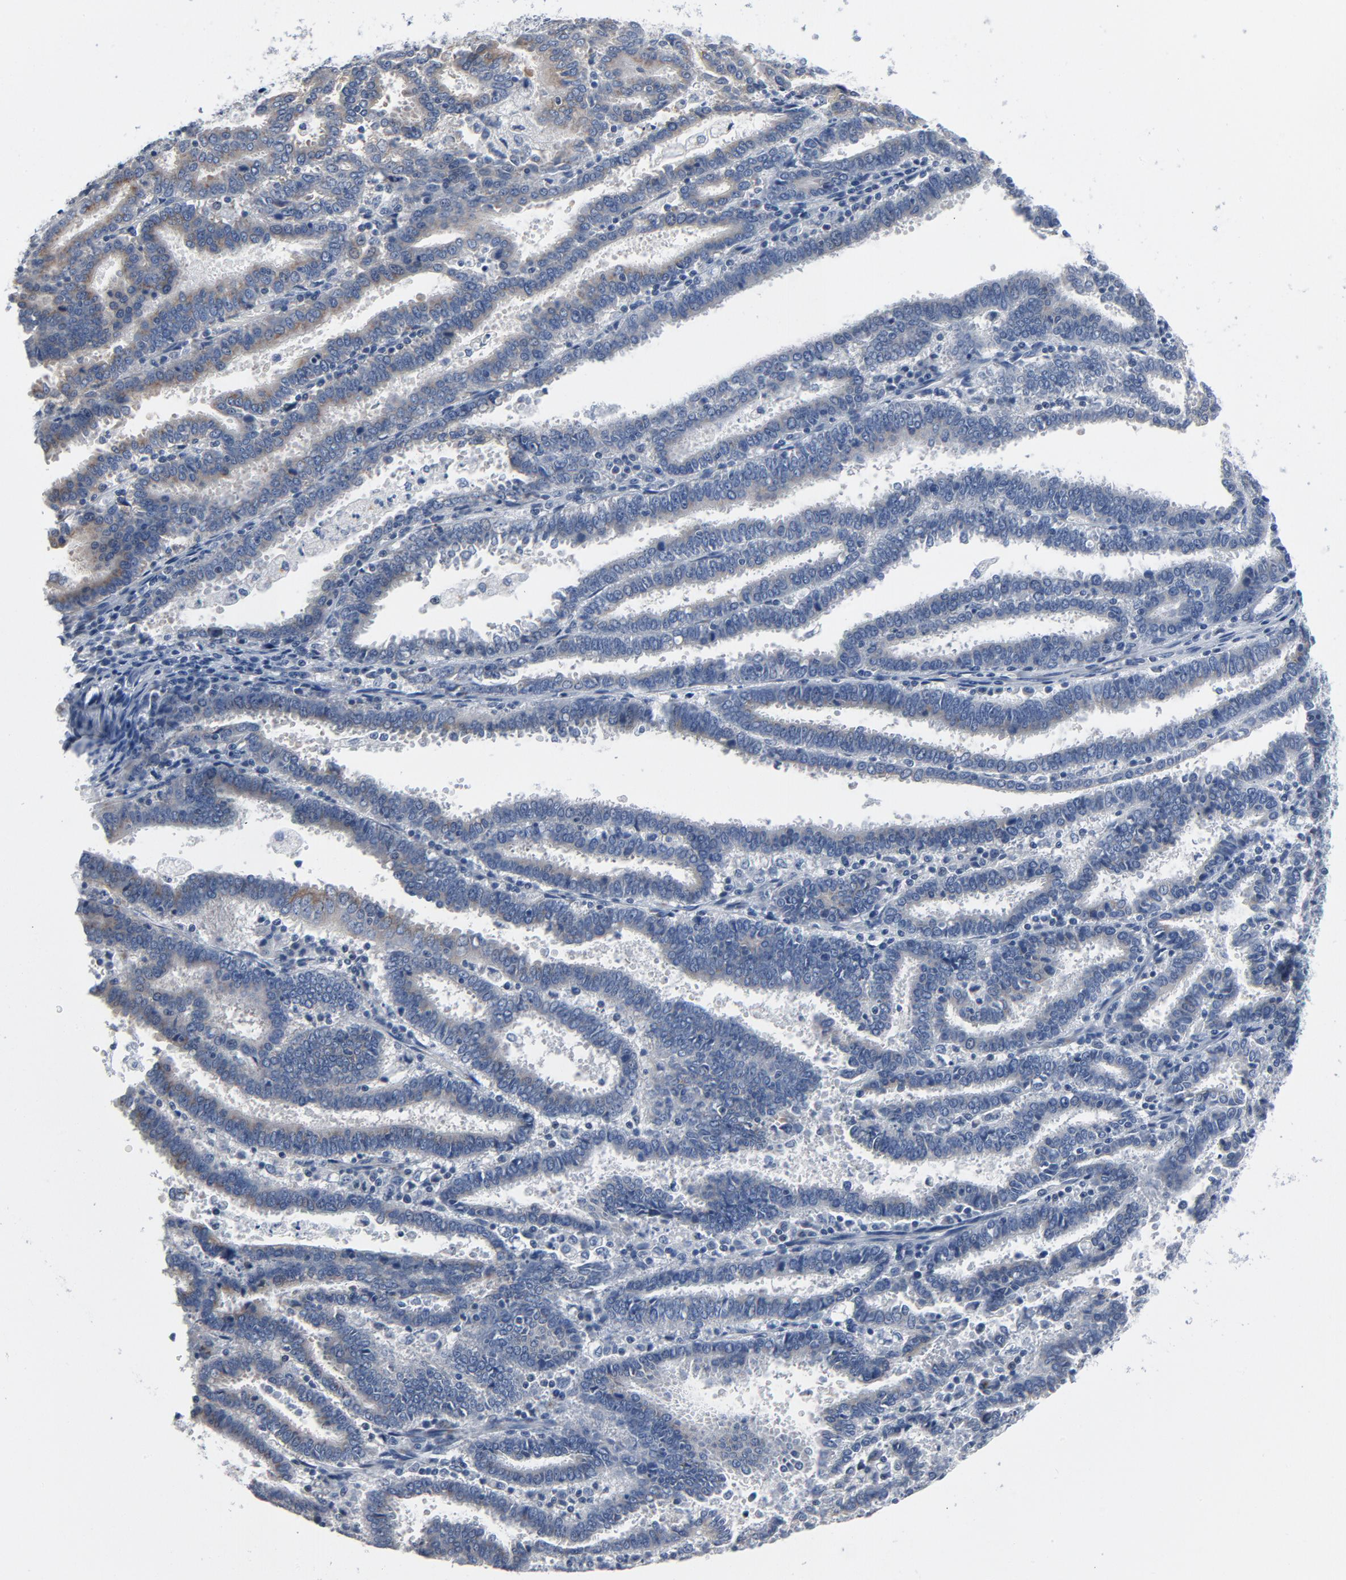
{"staining": {"intensity": "moderate", "quantity": "25%-75%", "location": "cytoplasmic/membranous"}, "tissue": "endometrial cancer", "cell_type": "Tumor cells", "image_type": "cancer", "snomed": [{"axis": "morphology", "description": "Adenocarcinoma, NOS"}, {"axis": "topography", "description": "Uterus"}], "caption": "Immunohistochemical staining of endometrial cancer (adenocarcinoma) reveals medium levels of moderate cytoplasmic/membranous protein staining in about 25%-75% of tumor cells.", "gene": "YIPF6", "patient": {"sex": "female", "age": 83}}